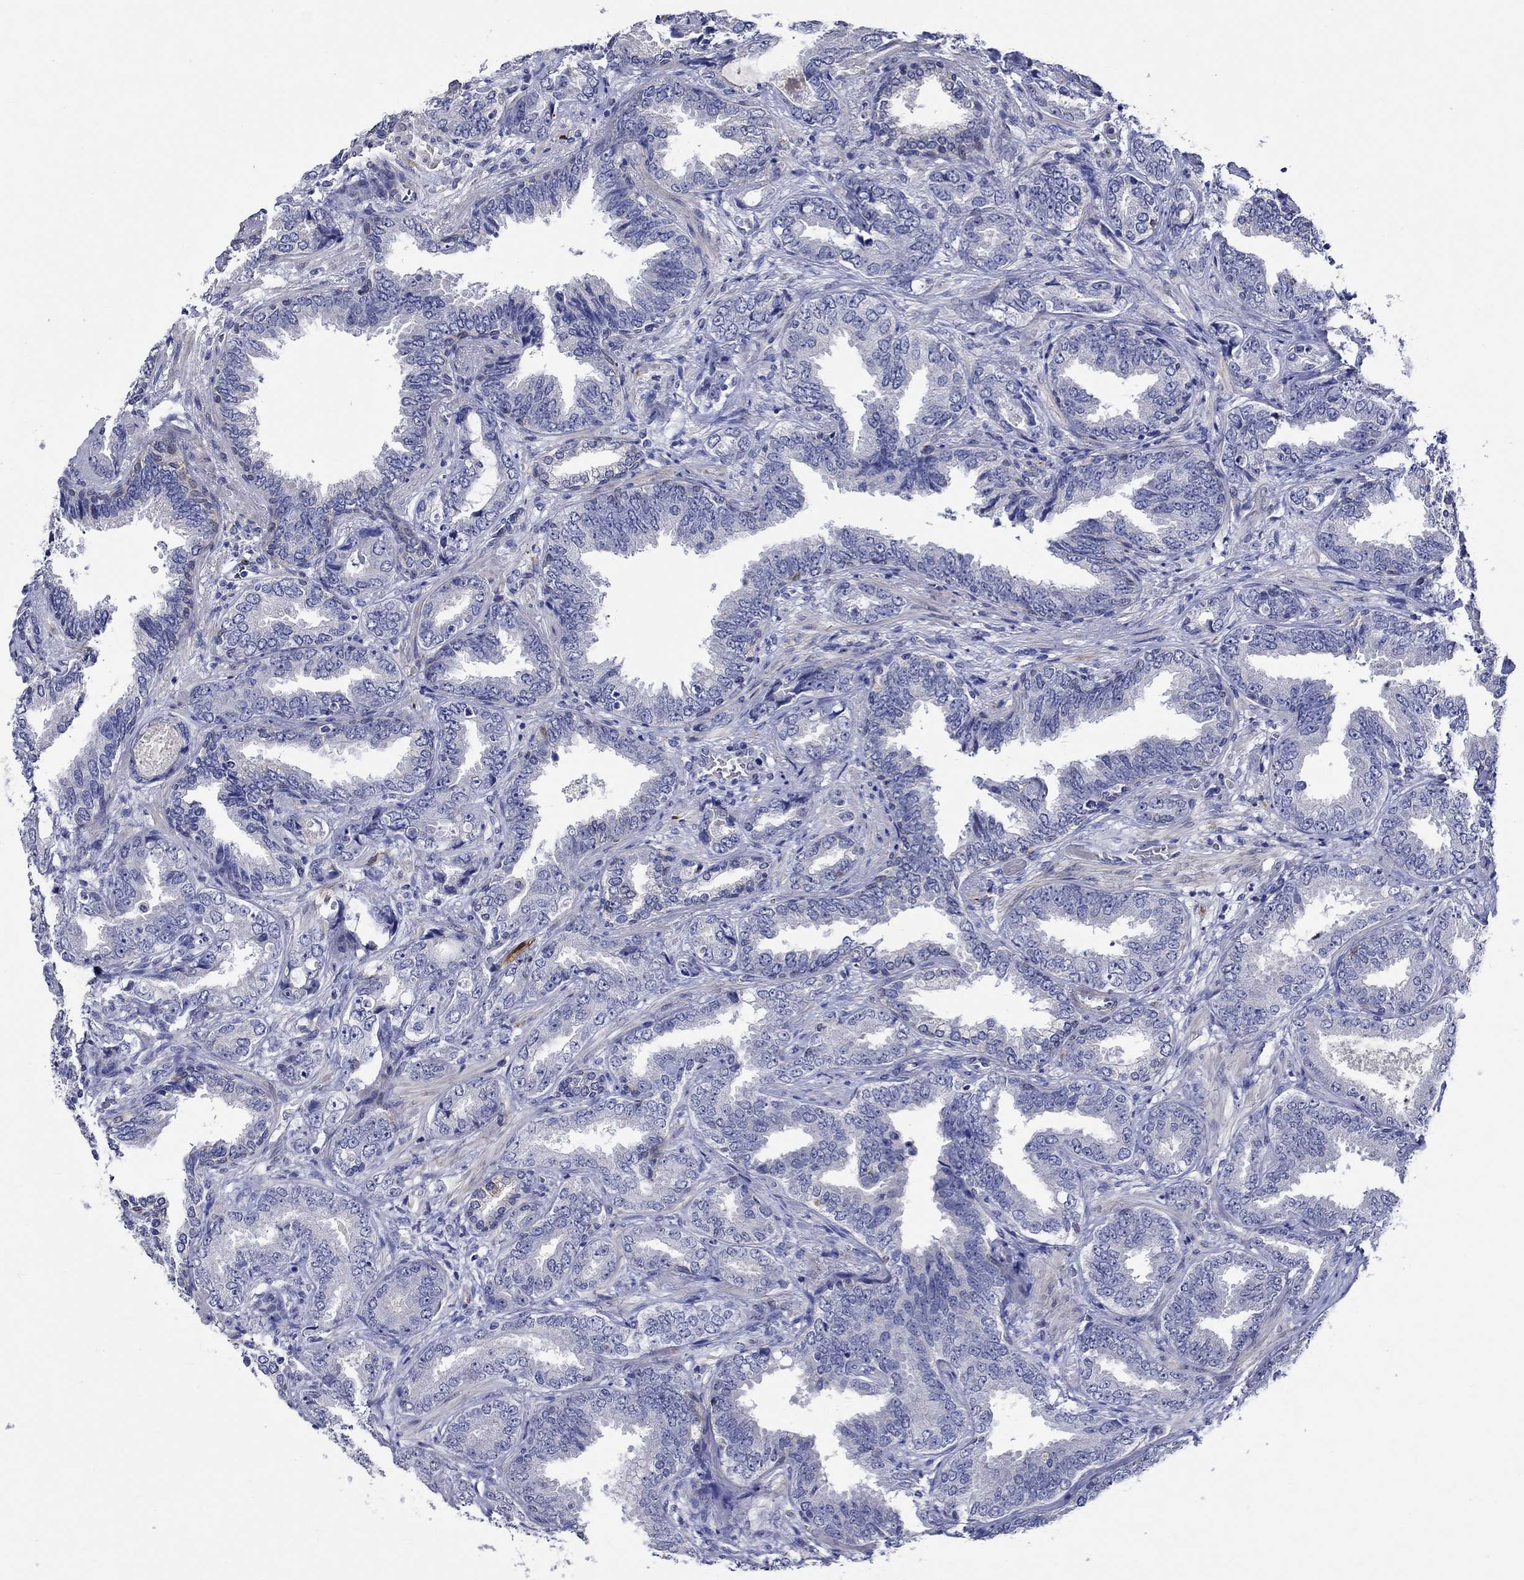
{"staining": {"intensity": "negative", "quantity": "none", "location": "none"}, "tissue": "prostate cancer", "cell_type": "Tumor cells", "image_type": "cancer", "snomed": [{"axis": "morphology", "description": "Adenocarcinoma, Low grade"}, {"axis": "topography", "description": "Prostate"}], "caption": "Immunohistochemistry photomicrograph of neoplastic tissue: human low-grade adenocarcinoma (prostate) stained with DAB (3,3'-diaminobenzidine) reveals no significant protein positivity in tumor cells.", "gene": "CRYAB", "patient": {"sex": "male", "age": 68}}